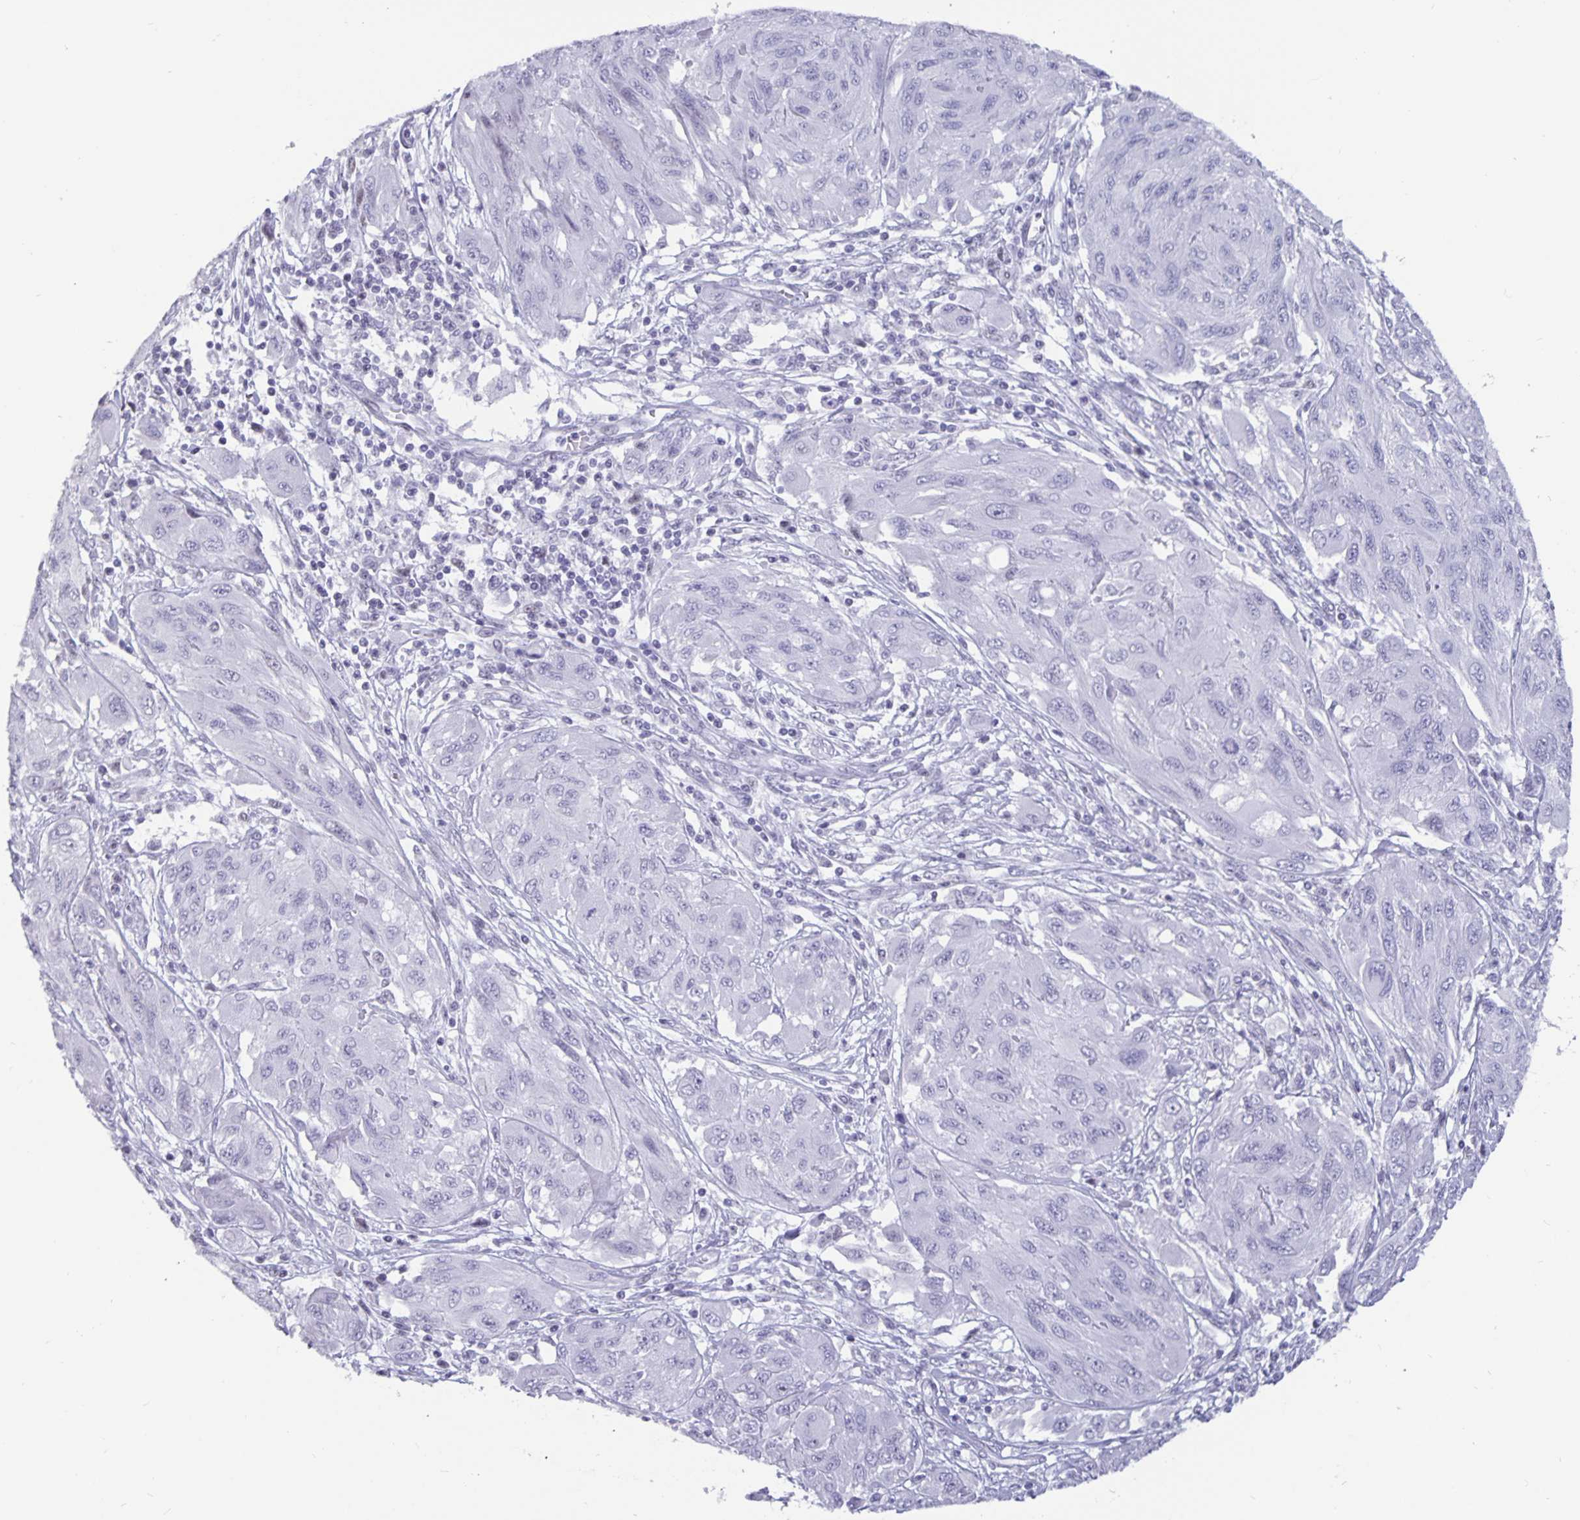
{"staining": {"intensity": "negative", "quantity": "none", "location": "none"}, "tissue": "melanoma", "cell_type": "Tumor cells", "image_type": "cancer", "snomed": [{"axis": "morphology", "description": "Malignant melanoma, NOS"}, {"axis": "topography", "description": "Skin"}], "caption": "A photomicrograph of malignant melanoma stained for a protein displays no brown staining in tumor cells.", "gene": "OLIG2", "patient": {"sex": "female", "age": 91}}